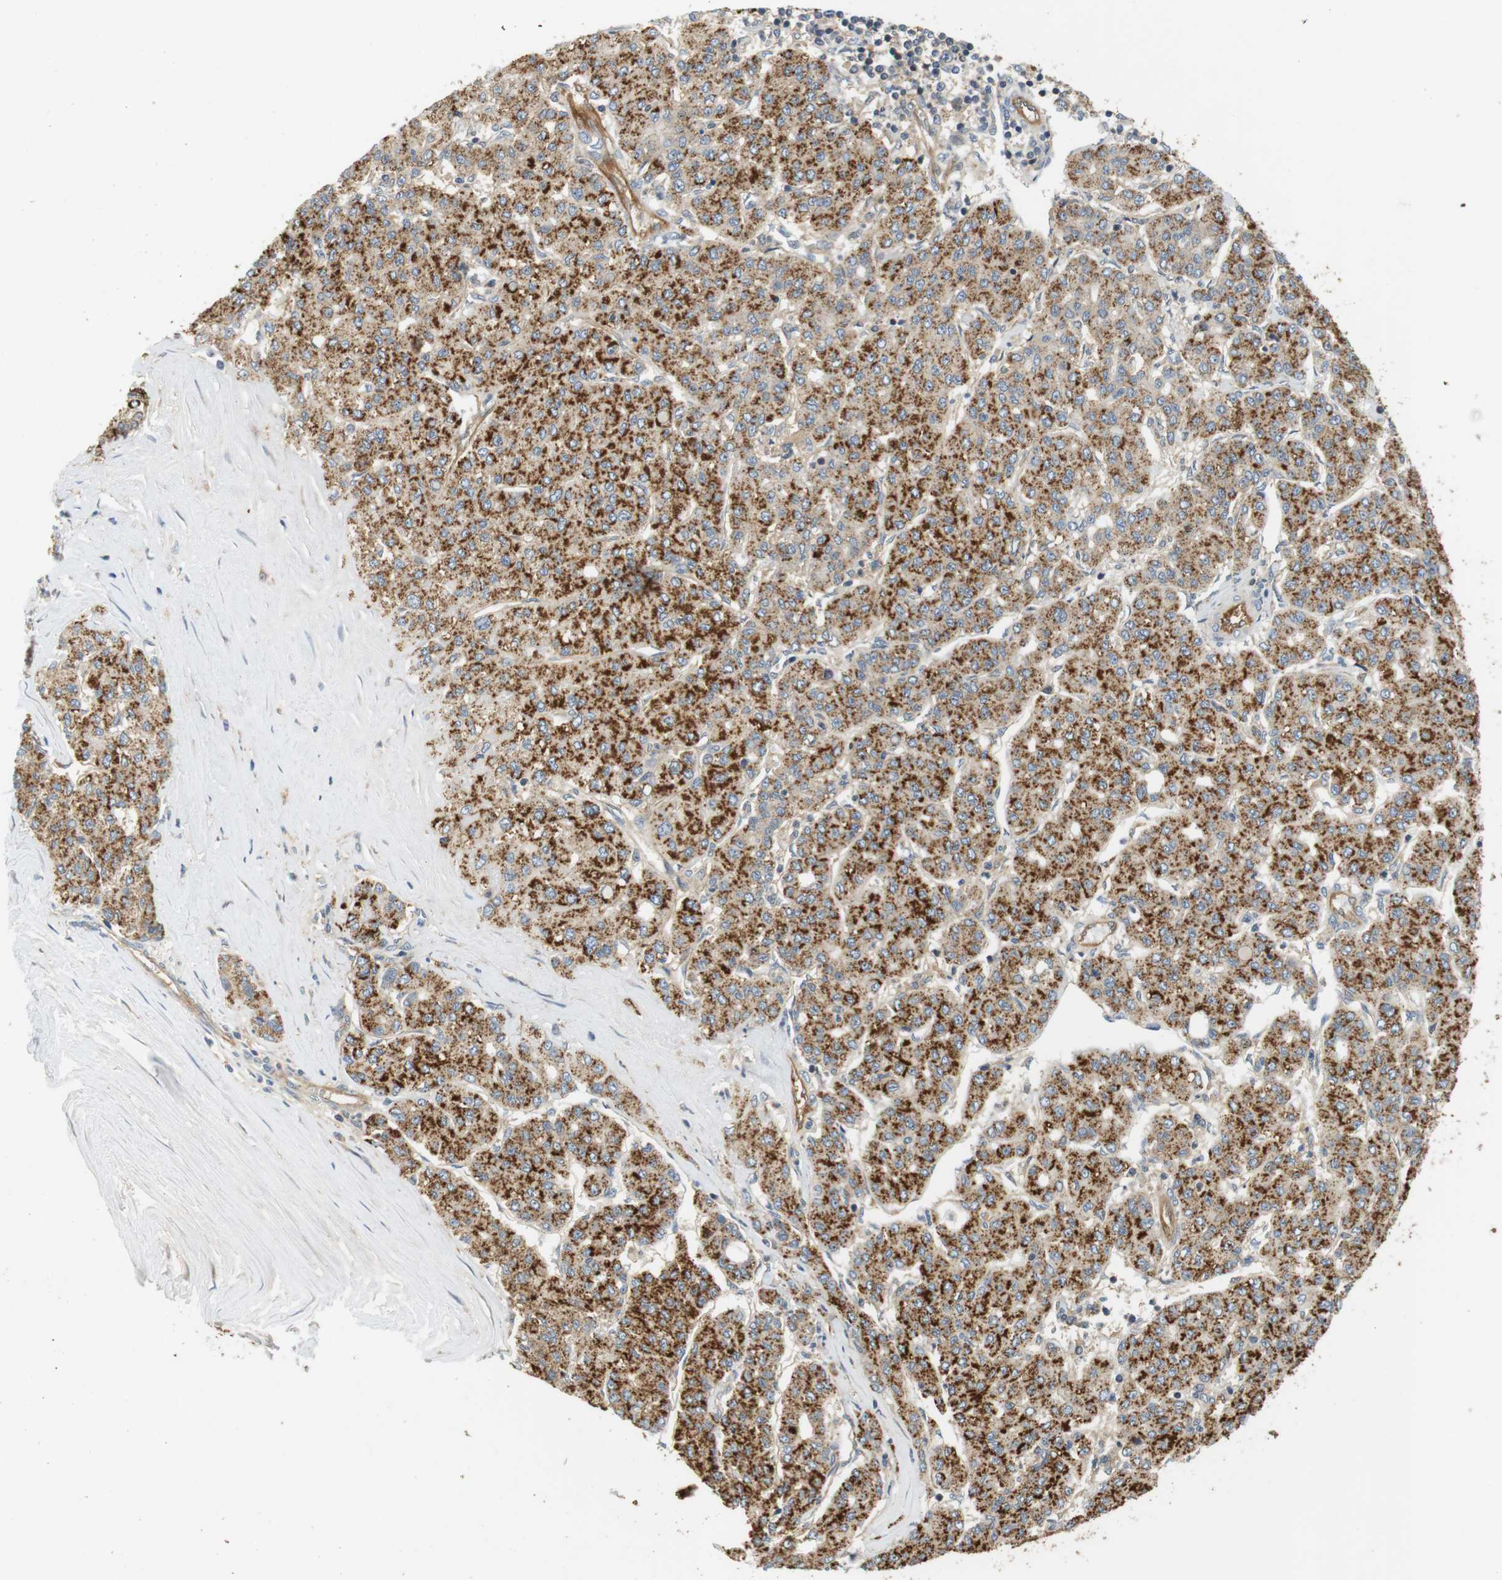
{"staining": {"intensity": "strong", "quantity": ">75%", "location": "cytoplasmic/membranous"}, "tissue": "liver cancer", "cell_type": "Tumor cells", "image_type": "cancer", "snomed": [{"axis": "morphology", "description": "Carcinoma, Hepatocellular, NOS"}, {"axis": "topography", "description": "Liver"}], "caption": "Human liver cancer (hepatocellular carcinoma) stained with a brown dye reveals strong cytoplasmic/membranous positive positivity in approximately >75% of tumor cells.", "gene": "SH3GLB1", "patient": {"sex": "male", "age": 65}}